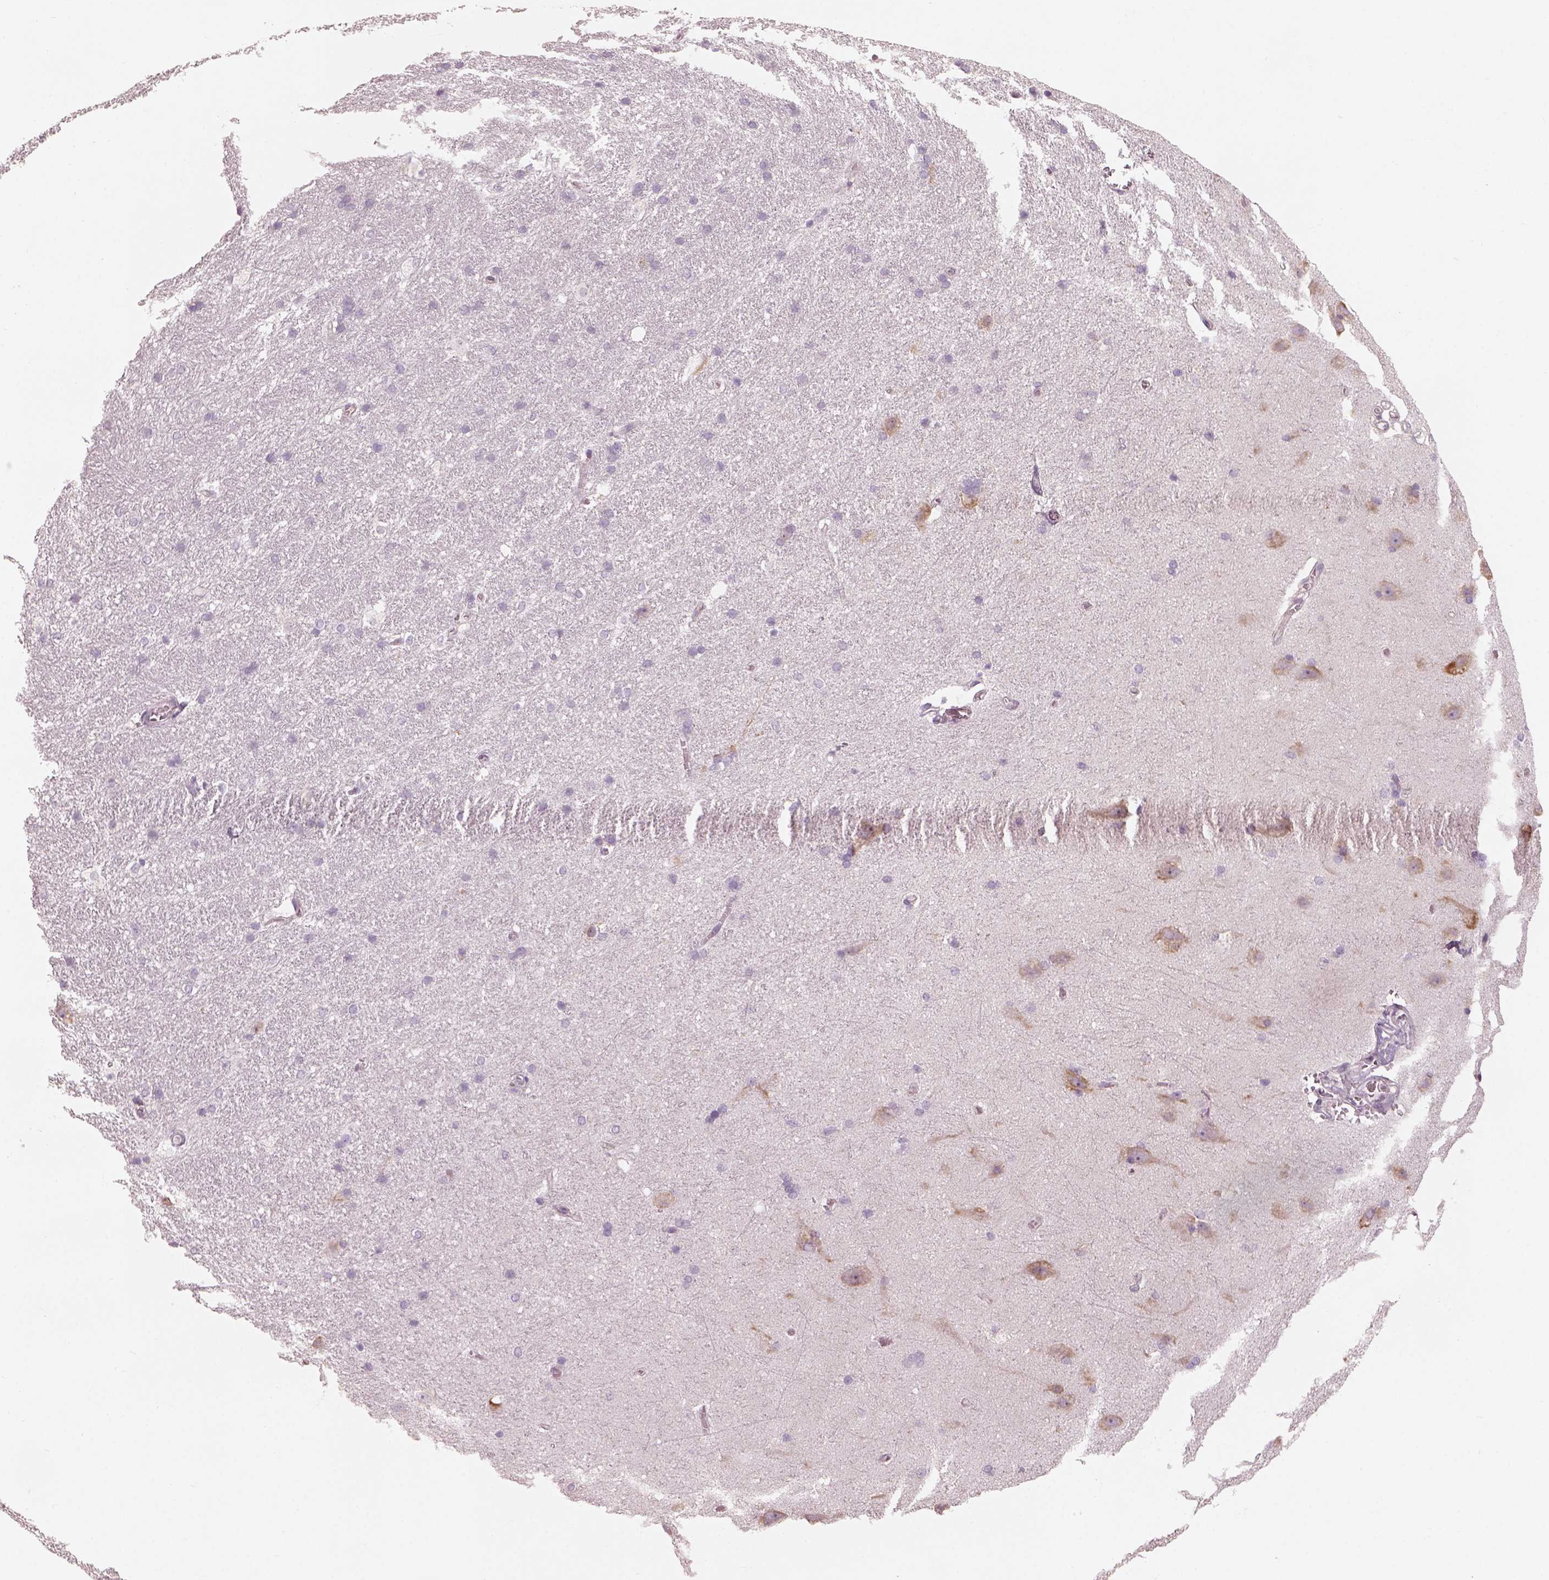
{"staining": {"intensity": "negative", "quantity": "none", "location": "none"}, "tissue": "hippocampus", "cell_type": "Glial cells", "image_type": "normal", "snomed": [{"axis": "morphology", "description": "Normal tissue, NOS"}, {"axis": "topography", "description": "Cerebral cortex"}, {"axis": "topography", "description": "Hippocampus"}], "caption": "High magnification brightfield microscopy of normal hippocampus stained with DAB (3,3'-diaminobenzidine) (brown) and counterstained with hematoxylin (blue): glial cells show no significant expression.", "gene": "CDS1", "patient": {"sex": "female", "age": 19}}